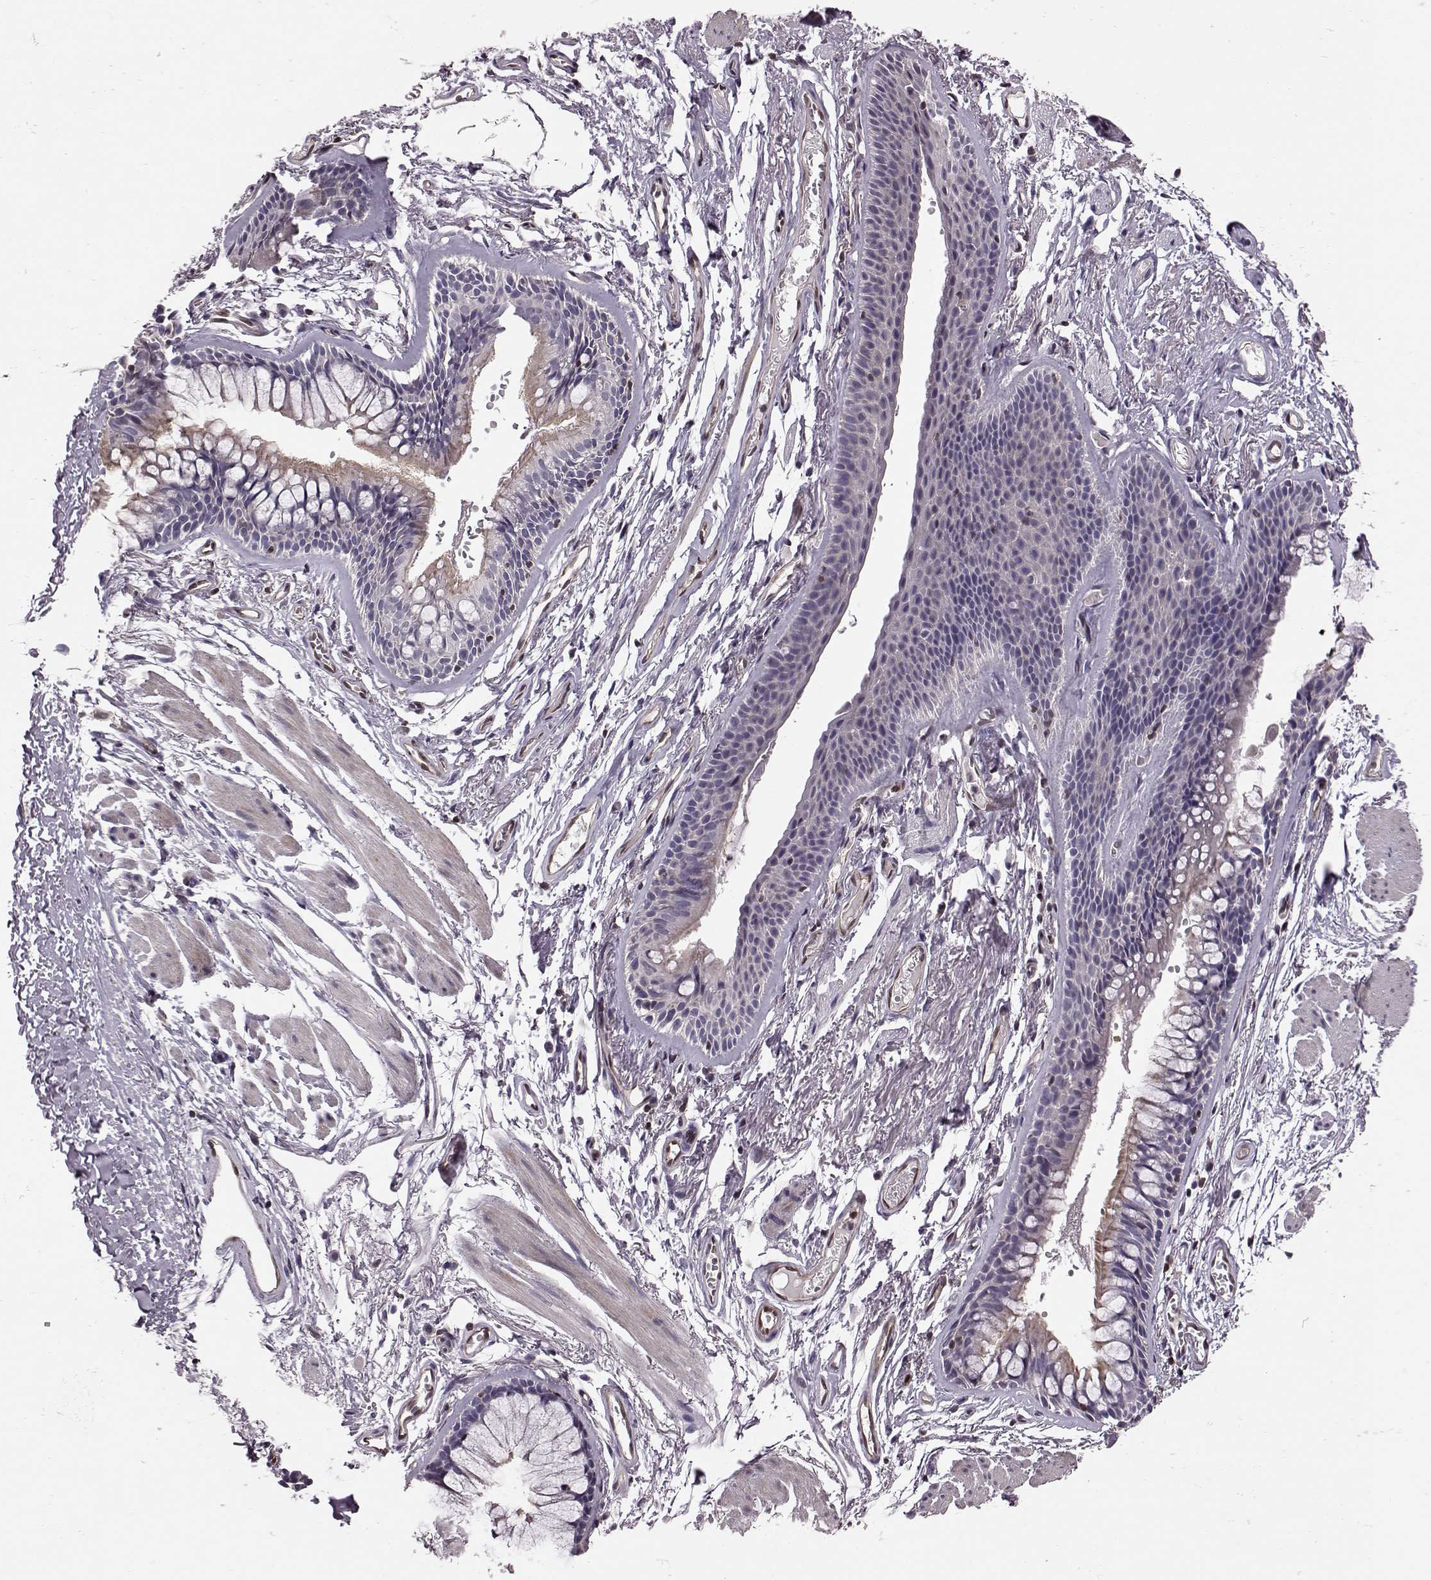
{"staining": {"intensity": "negative", "quantity": "none", "location": "none"}, "tissue": "soft tissue", "cell_type": "Fibroblasts", "image_type": "normal", "snomed": [{"axis": "morphology", "description": "Normal tissue, NOS"}, {"axis": "topography", "description": "Cartilage tissue"}, {"axis": "topography", "description": "Bronchus"}], "caption": "This micrograph is of unremarkable soft tissue stained with IHC to label a protein in brown with the nuclei are counter-stained blue. There is no staining in fibroblasts. (Immunohistochemistry, brightfield microscopy, high magnification).", "gene": "CDC42SE1", "patient": {"sex": "female", "age": 79}}